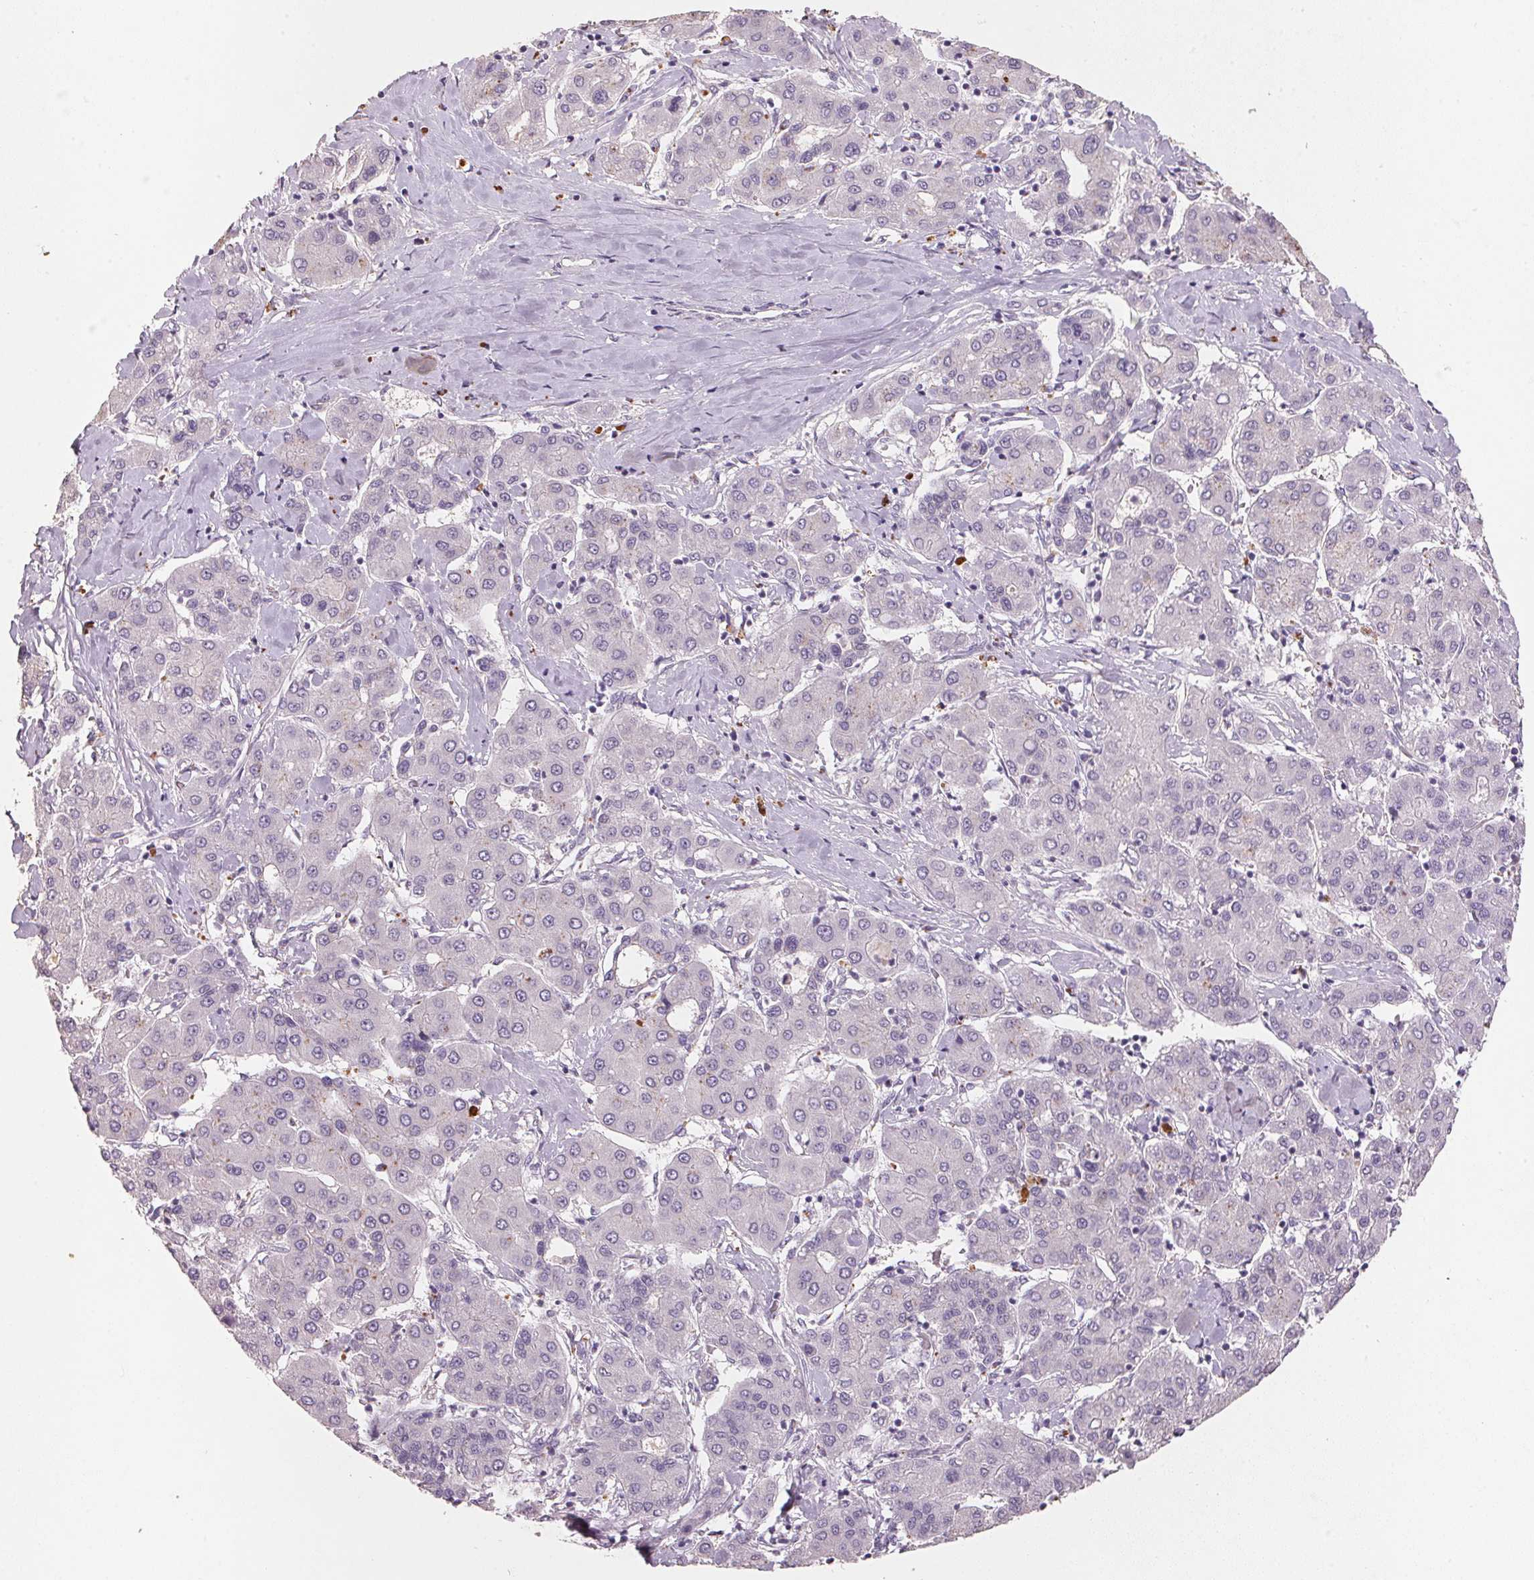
{"staining": {"intensity": "negative", "quantity": "none", "location": "none"}, "tissue": "liver cancer", "cell_type": "Tumor cells", "image_type": "cancer", "snomed": [{"axis": "morphology", "description": "Carcinoma, Hepatocellular, NOS"}, {"axis": "topography", "description": "Liver"}], "caption": "High power microscopy photomicrograph of an immunohistochemistry histopathology image of liver hepatocellular carcinoma, revealing no significant staining in tumor cells.", "gene": "CXCL5", "patient": {"sex": "male", "age": 65}}